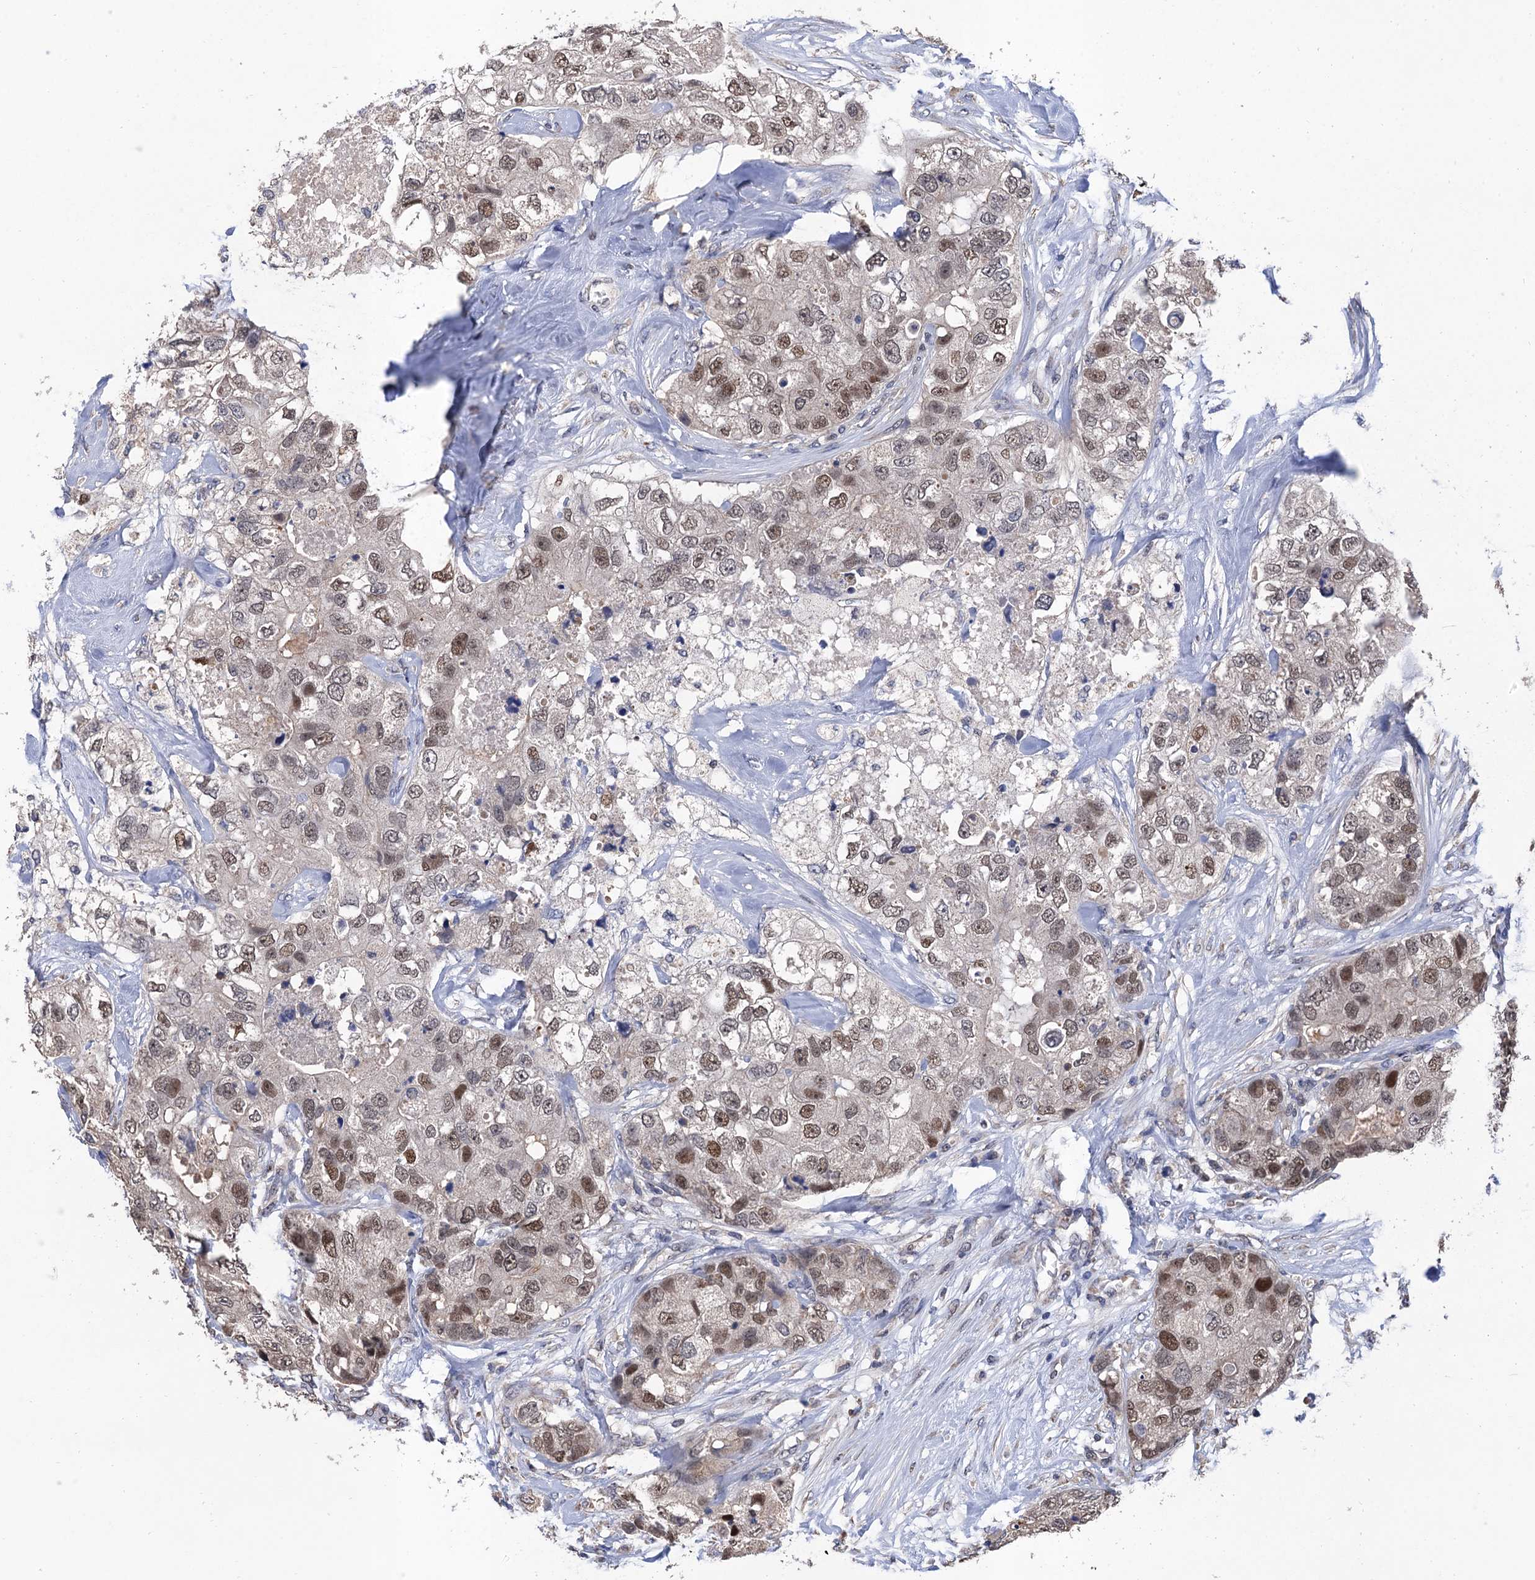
{"staining": {"intensity": "moderate", "quantity": ">75%", "location": "nuclear"}, "tissue": "breast cancer", "cell_type": "Tumor cells", "image_type": "cancer", "snomed": [{"axis": "morphology", "description": "Duct carcinoma"}, {"axis": "topography", "description": "Breast"}], "caption": "Brown immunohistochemical staining in human breast cancer reveals moderate nuclear positivity in about >75% of tumor cells.", "gene": "TSEN34", "patient": {"sex": "female", "age": 62}}